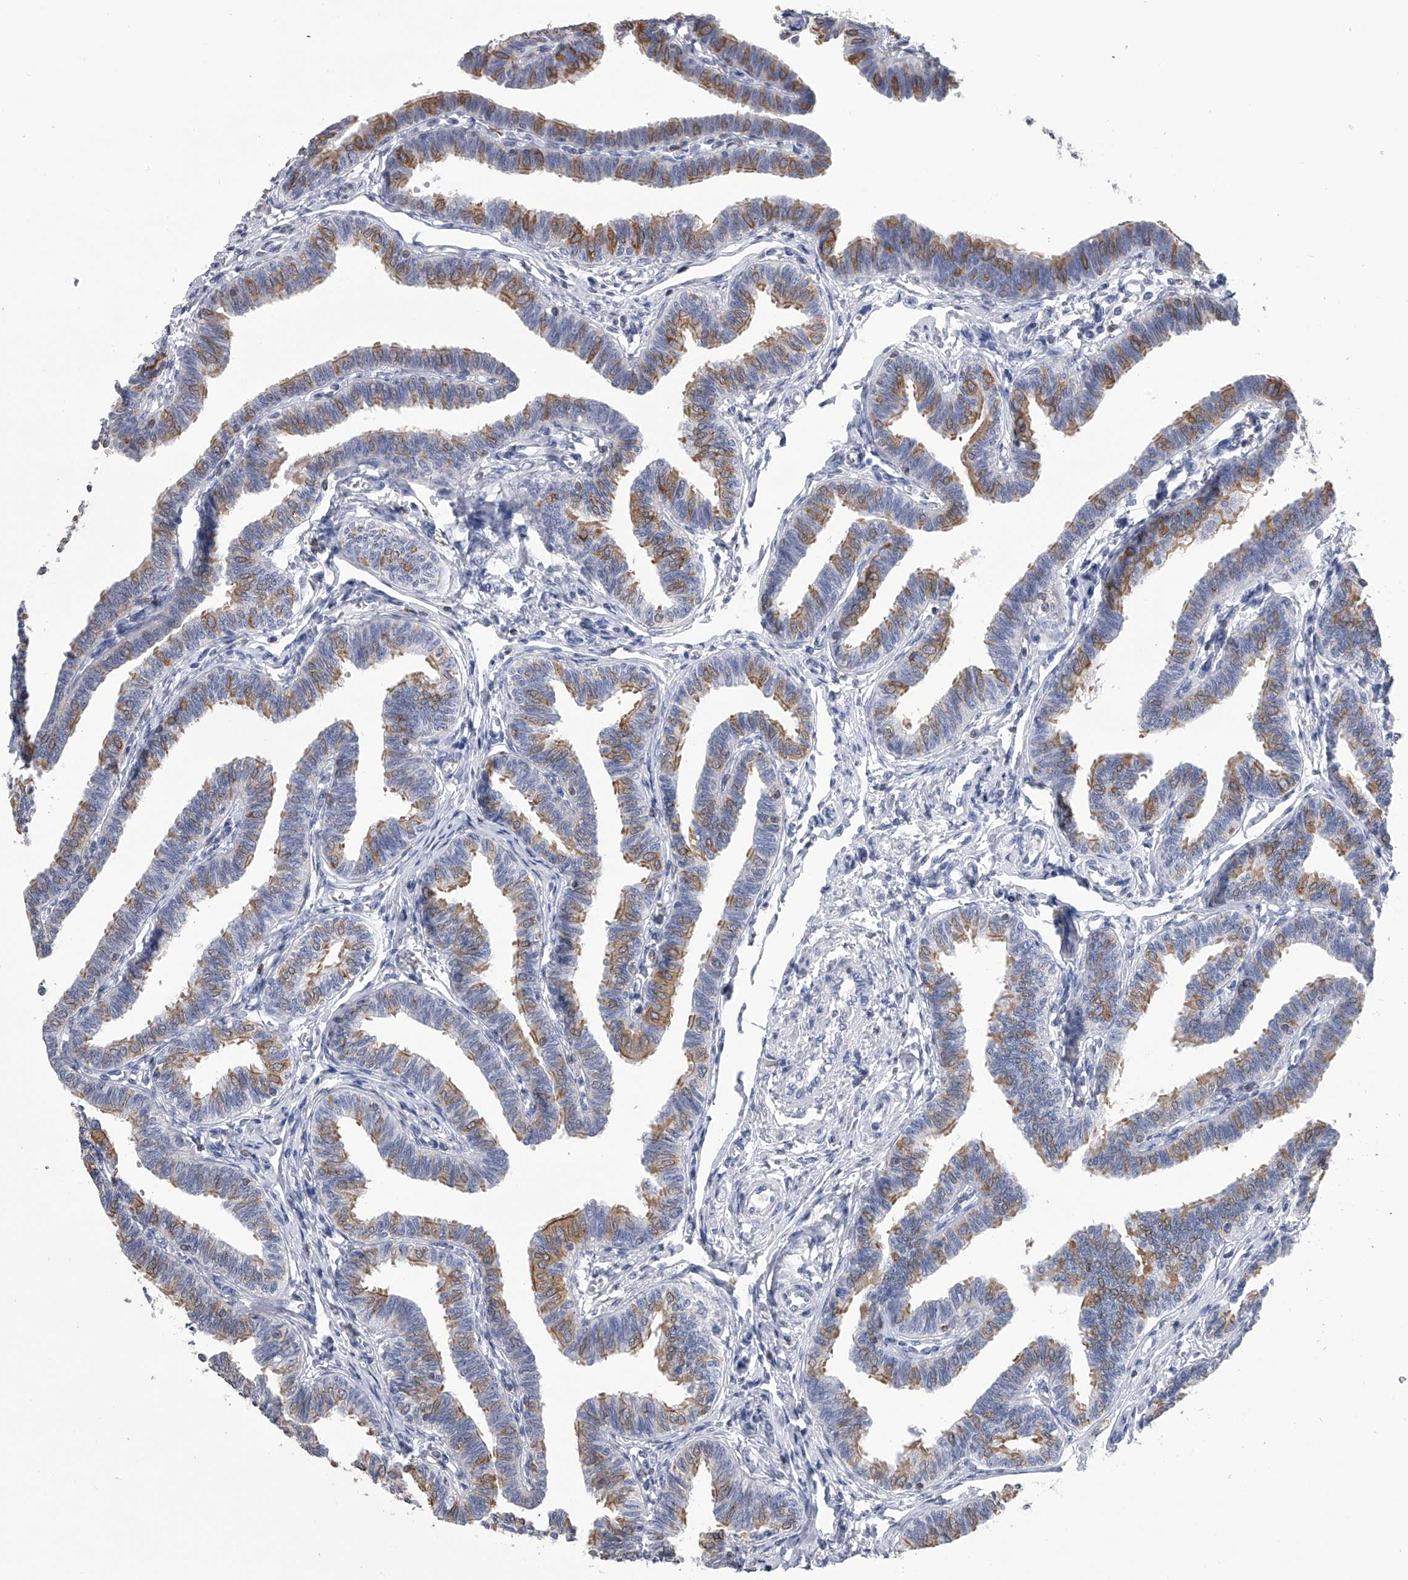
{"staining": {"intensity": "moderate", "quantity": "25%-75%", "location": "cytoplasmic/membranous,nuclear"}, "tissue": "fallopian tube", "cell_type": "Glandular cells", "image_type": "normal", "snomed": [{"axis": "morphology", "description": "Normal tissue, NOS"}, {"axis": "topography", "description": "Fallopian tube"}, {"axis": "topography", "description": "Ovary"}], "caption": "Immunohistochemical staining of unremarkable human fallopian tube exhibits moderate cytoplasmic/membranous,nuclear protein staining in approximately 25%-75% of glandular cells.", "gene": "TASP1", "patient": {"sex": "female", "age": 23}}